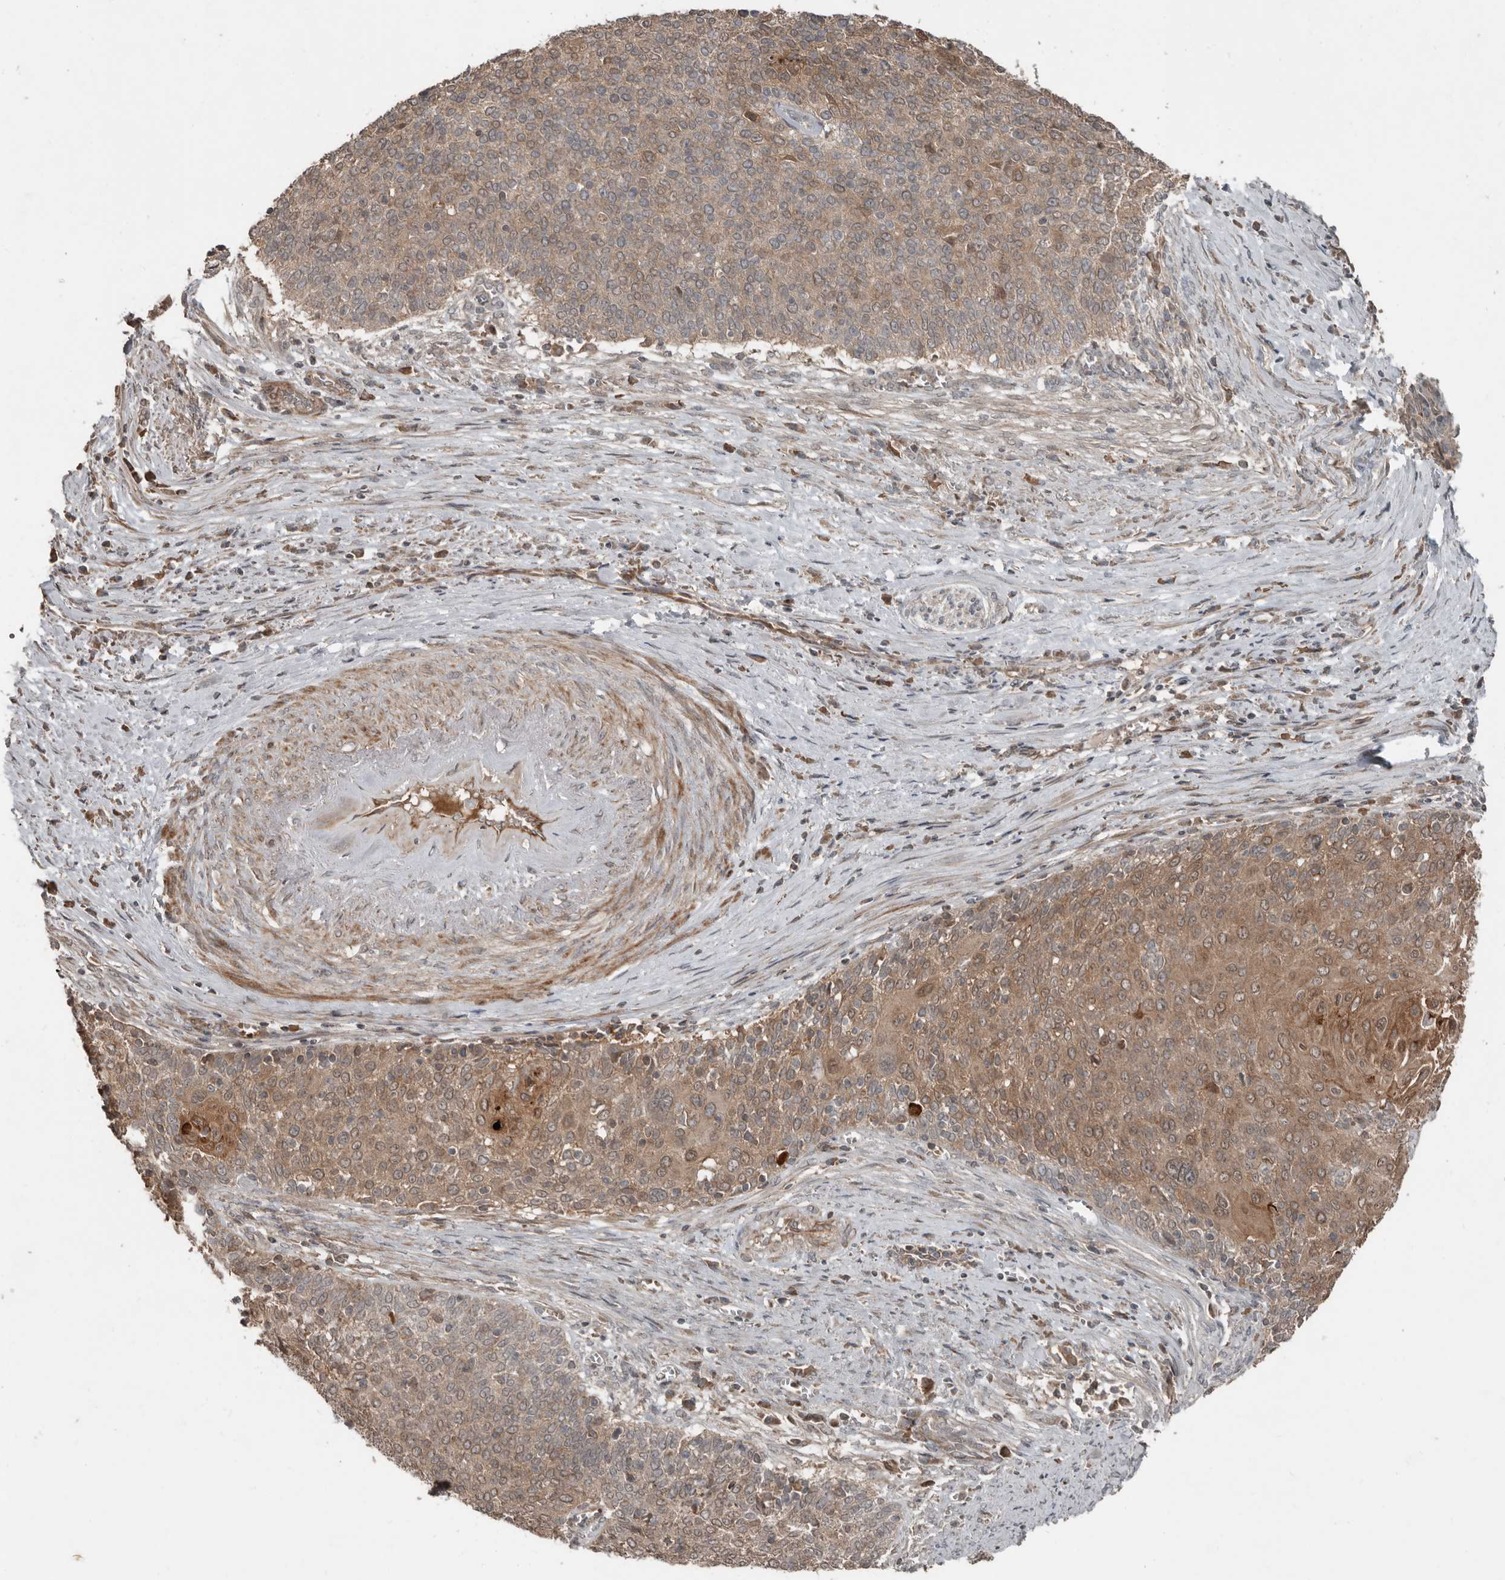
{"staining": {"intensity": "moderate", "quantity": ">75%", "location": "cytoplasmic/membranous"}, "tissue": "cervical cancer", "cell_type": "Tumor cells", "image_type": "cancer", "snomed": [{"axis": "morphology", "description": "Squamous cell carcinoma, NOS"}, {"axis": "topography", "description": "Cervix"}], "caption": "This histopathology image reveals immunohistochemistry (IHC) staining of cervical squamous cell carcinoma, with medium moderate cytoplasmic/membranous expression in about >75% of tumor cells.", "gene": "SLC6A7", "patient": {"sex": "female", "age": 39}}